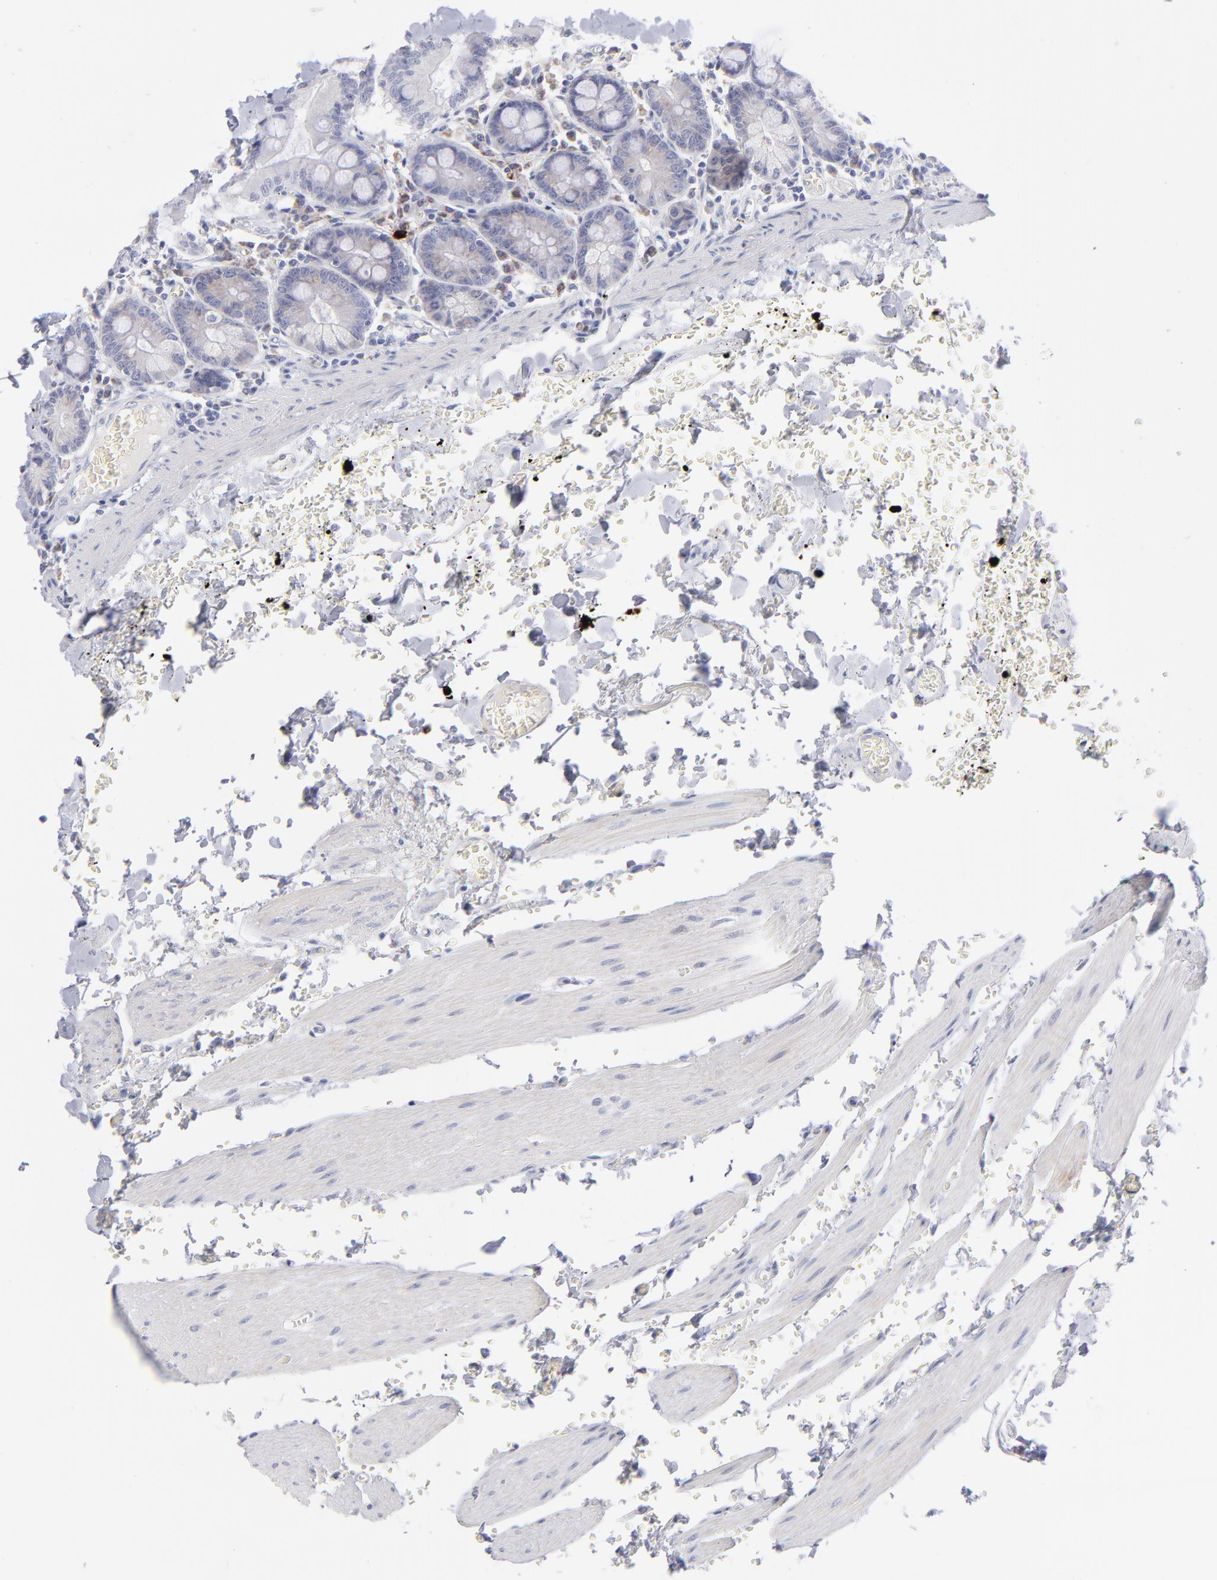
{"staining": {"intensity": "weak", "quantity": "<25%", "location": "cytoplasmic/membranous"}, "tissue": "small intestine", "cell_type": "Glandular cells", "image_type": "normal", "snomed": [{"axis": "morphology", "description": "Normal tissue, NOS"}, {"axis": "topography", "description": "Small intestine"}], "caption": "The immunohistochemistry (IHC) image has no significant expression in glandular cells of small intestine.", "gene": "MTHFD2", "patient": {"sex": "male", "age": 71}}